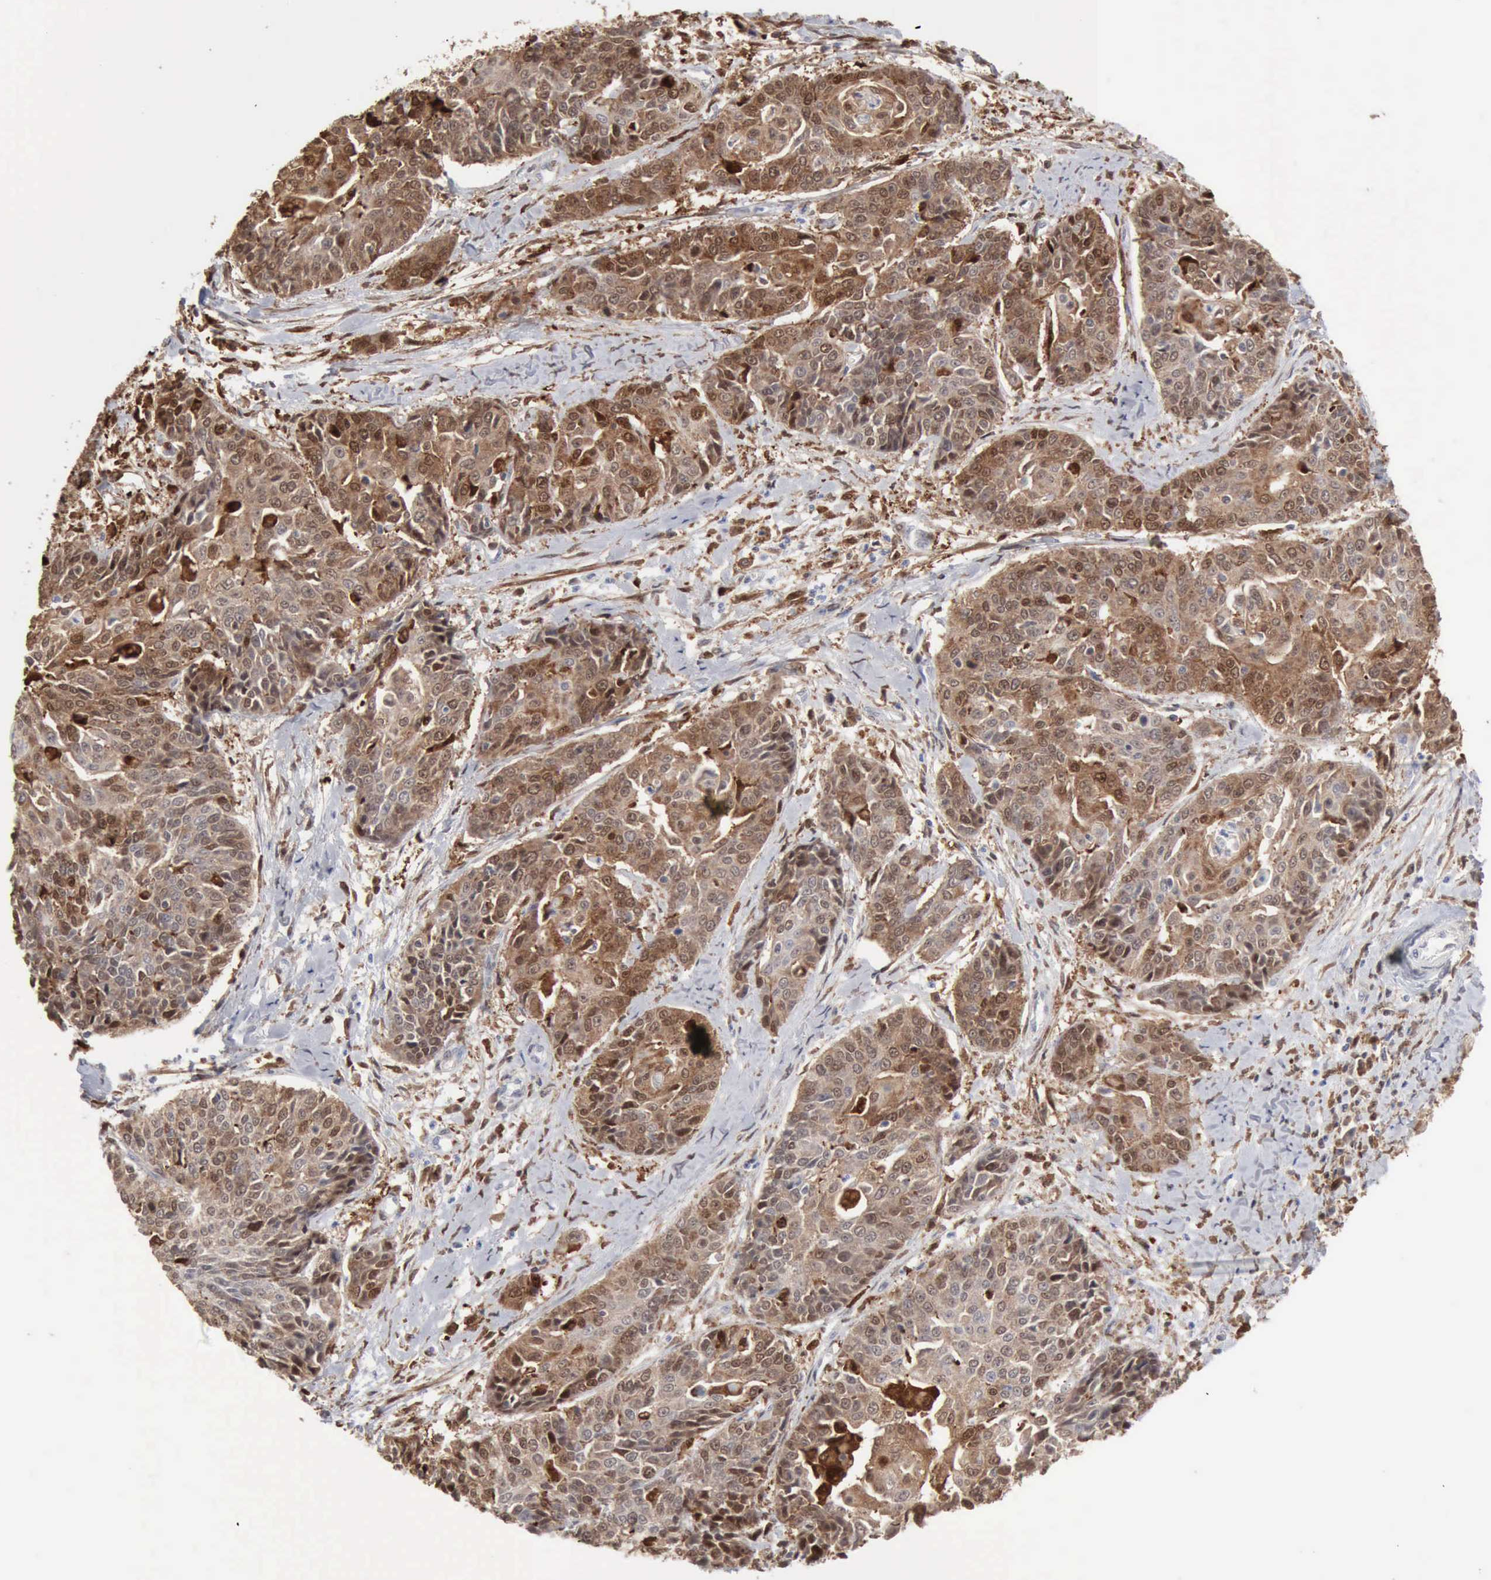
{"staining": {"intensity": "moderate", "quantity": ">75%", "location": "cytoplasmic/membranous,nuclear"}, "tissue": "cervical cancer", "cell_type": "Tumor cells", "image_type": "cancer", "snomed": [{"axis": "morphology", "description": "Squamous cell carcinoma, NOS"}, {"axis": "topography", "description": "Cervix"}], "caption": "Cervical squamous cell carcinoma was stained to show a protein in brown. There is medium levels of moderate cytoplasmic/membranous and nuclear positivity in about >75% of tumor cells. The protein of interest is shown in brown color, while the nuclei are stained blue.", "gene": "STAT1", "patient": {"sex": "female", "age": 64}}